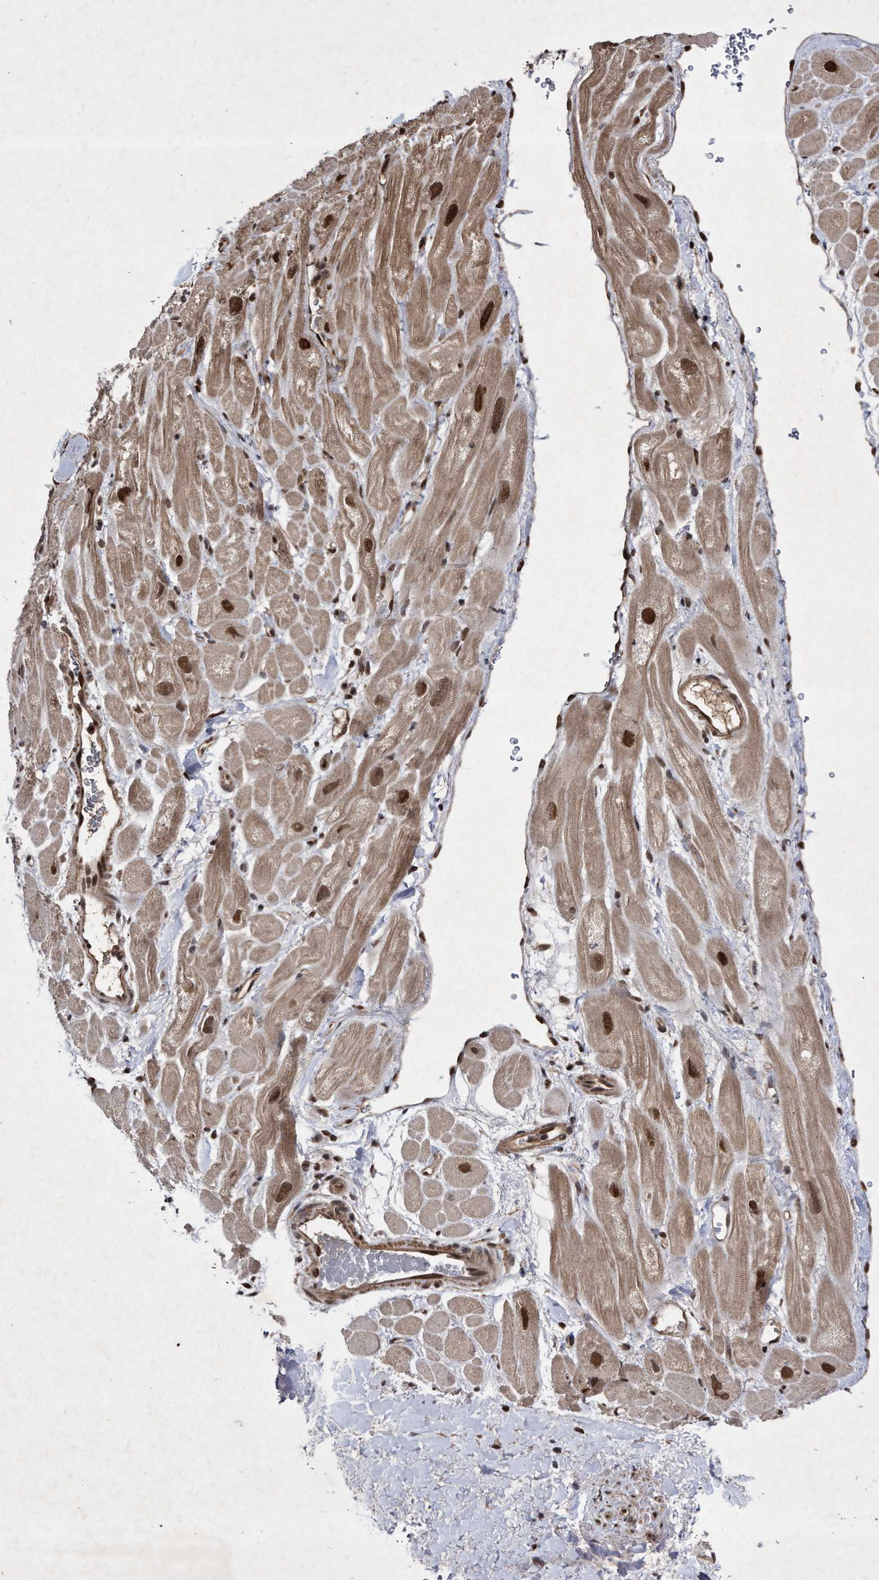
{"staining": {"intensity": "strong", "quantity": "<25%", "location": "cytoplasmic/membranous,nuclear"}, "tissue": "heart muscle", "cell_type": "Cardiomyocytes", "image_type": "normal", "snomed": [{"axis": "morphology", "description": "Normal tissue, NOS"}, {"axis": "topography", "description": "Heart"}], "caption": "Immunohistochemical staining of unremarkable heart muscle exhibits medium levels of strong cytoplasmic/membranous,nuclear expression in approximately <25% of cardiomyocytes.", "gene": "RAD23B", "patient": {"sex": "male", "age": 49}}